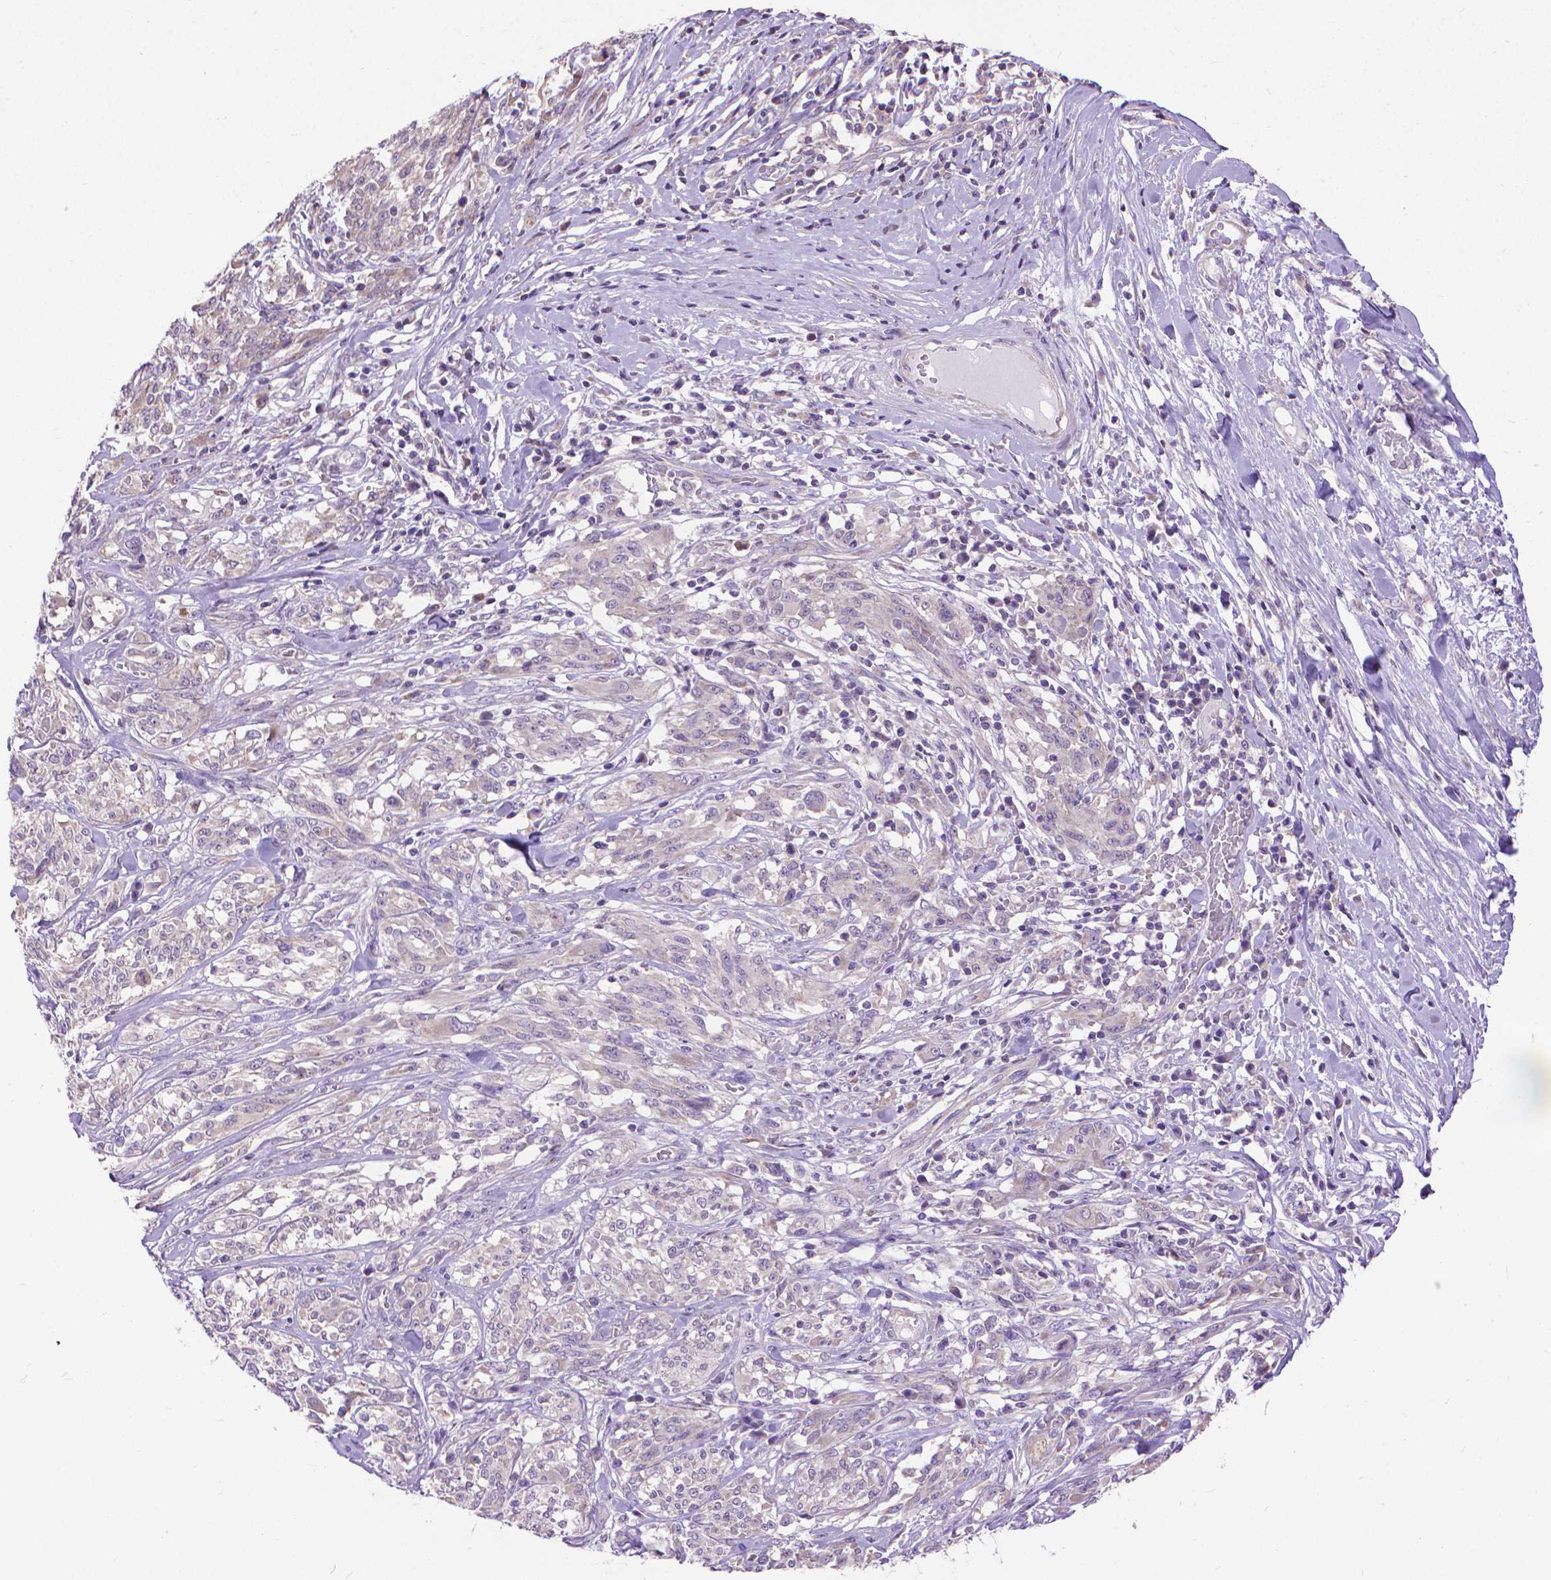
{"staining": {"intensity": "negative", "quantity": "none", "location": "none"}, "tissue": "melanoma", "cell_type": "Tumor cells", "image_type": "cancer", "snomed": [{"axis": "morphology", "description": "Malignant melanoma, NOS"}, {"axis": "topography", "description": "Skin"}], "caption": "IHC micrograph of human malignant melanoma stained for a protein (brown), which exhibits no positivity in tumor cells.", "gene": "SYN1", "patient": {"sex": "female", "age": 91}}